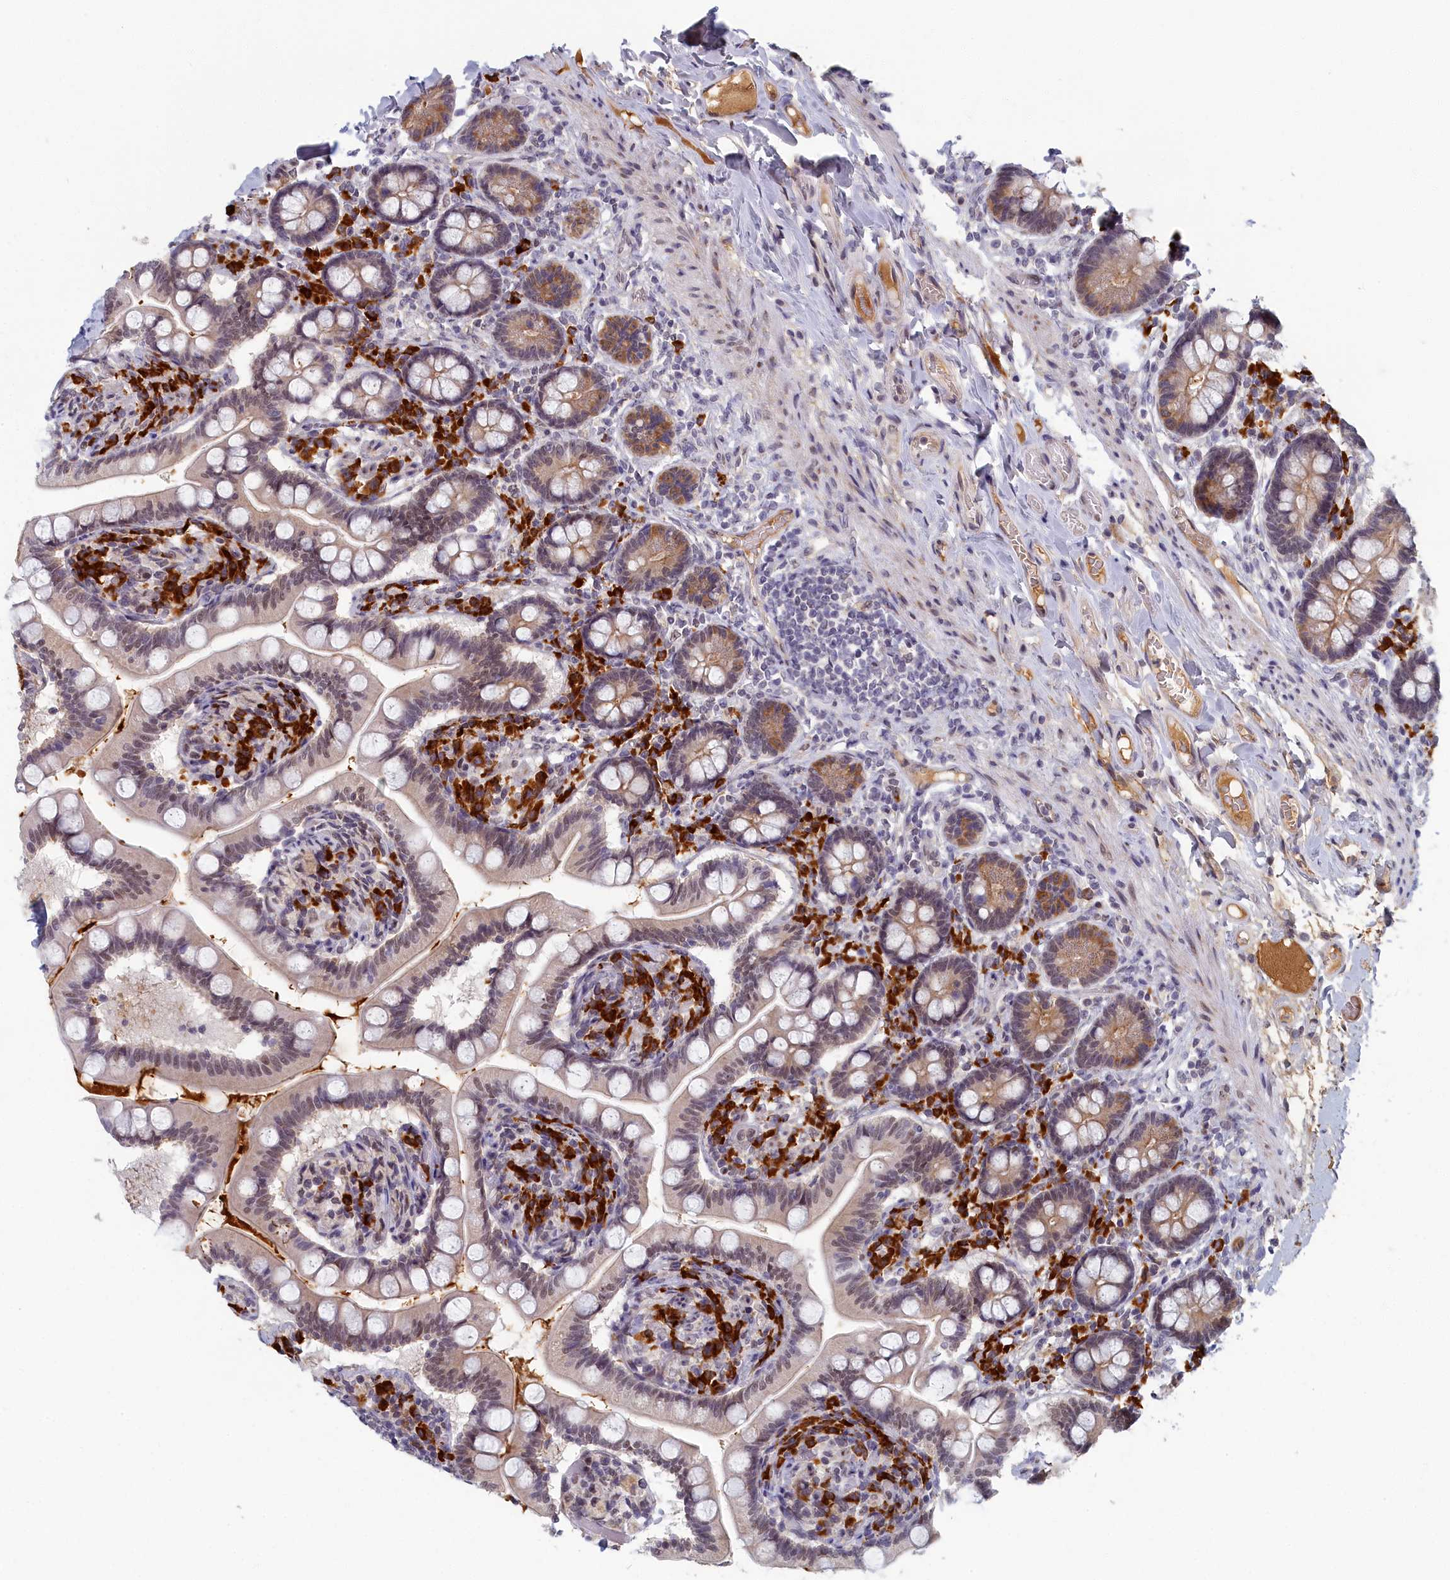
{"staining": {"intensity": "moderate", "quantity": "25%-75%", "location": "cytoplasmic/membranous,nuclear"}, "tissue": "small intestine", "cell_type": "Glandular cells", "image_type": "normal", "snomed": [{"axis": "morphology", "description": "Normal tissue, NOS"}, {"axis": "topography", "description": "Small intestine"}], "caption": "Protein expression analysis of normal small intestine reveals moderate cytoplasmic/membranous,nuclear positivity in about 25%-75% of glandular cells.", "gene": "DNAJC17", "patient": {"sex": "female", "age": 64}}